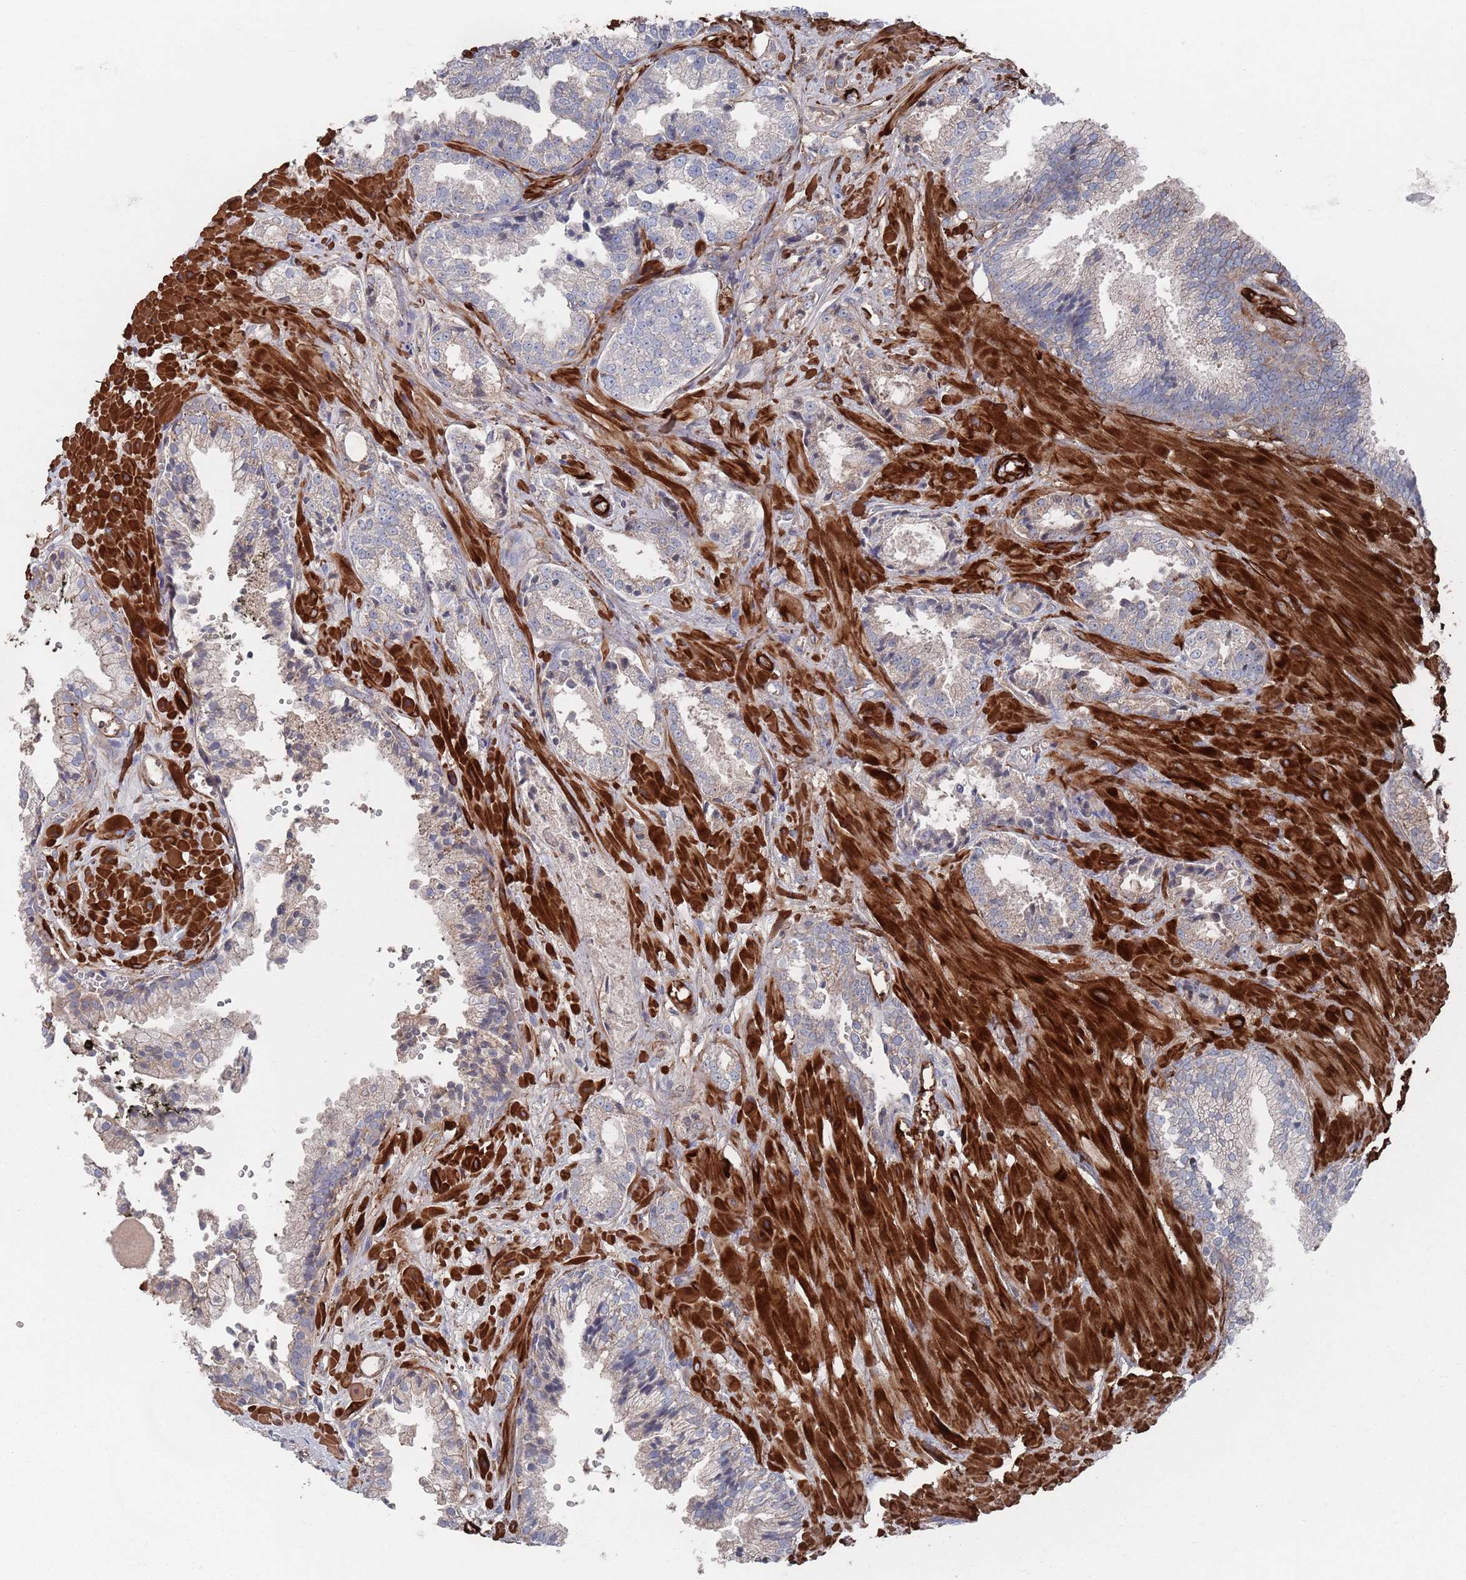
{"staining": {"intensity": "negative", "quantity": "none", "location": "none"}, "tissue": "prostate cancer", "cell_type": "Tumor cells", "image_type": "cancer", "snomed": [{"axis": "morphology", "description": "Adenocarcinoma, High grade"}, {"axis": "topography", "description": "Prostate"}], "caption": "This is a image of IHC staining of high-grade adenocarcinoma (prostate), which shows no staining in tumor cells.", "gene": "PLEKHA4", "patient": {"sex": "male", "age": 71}}